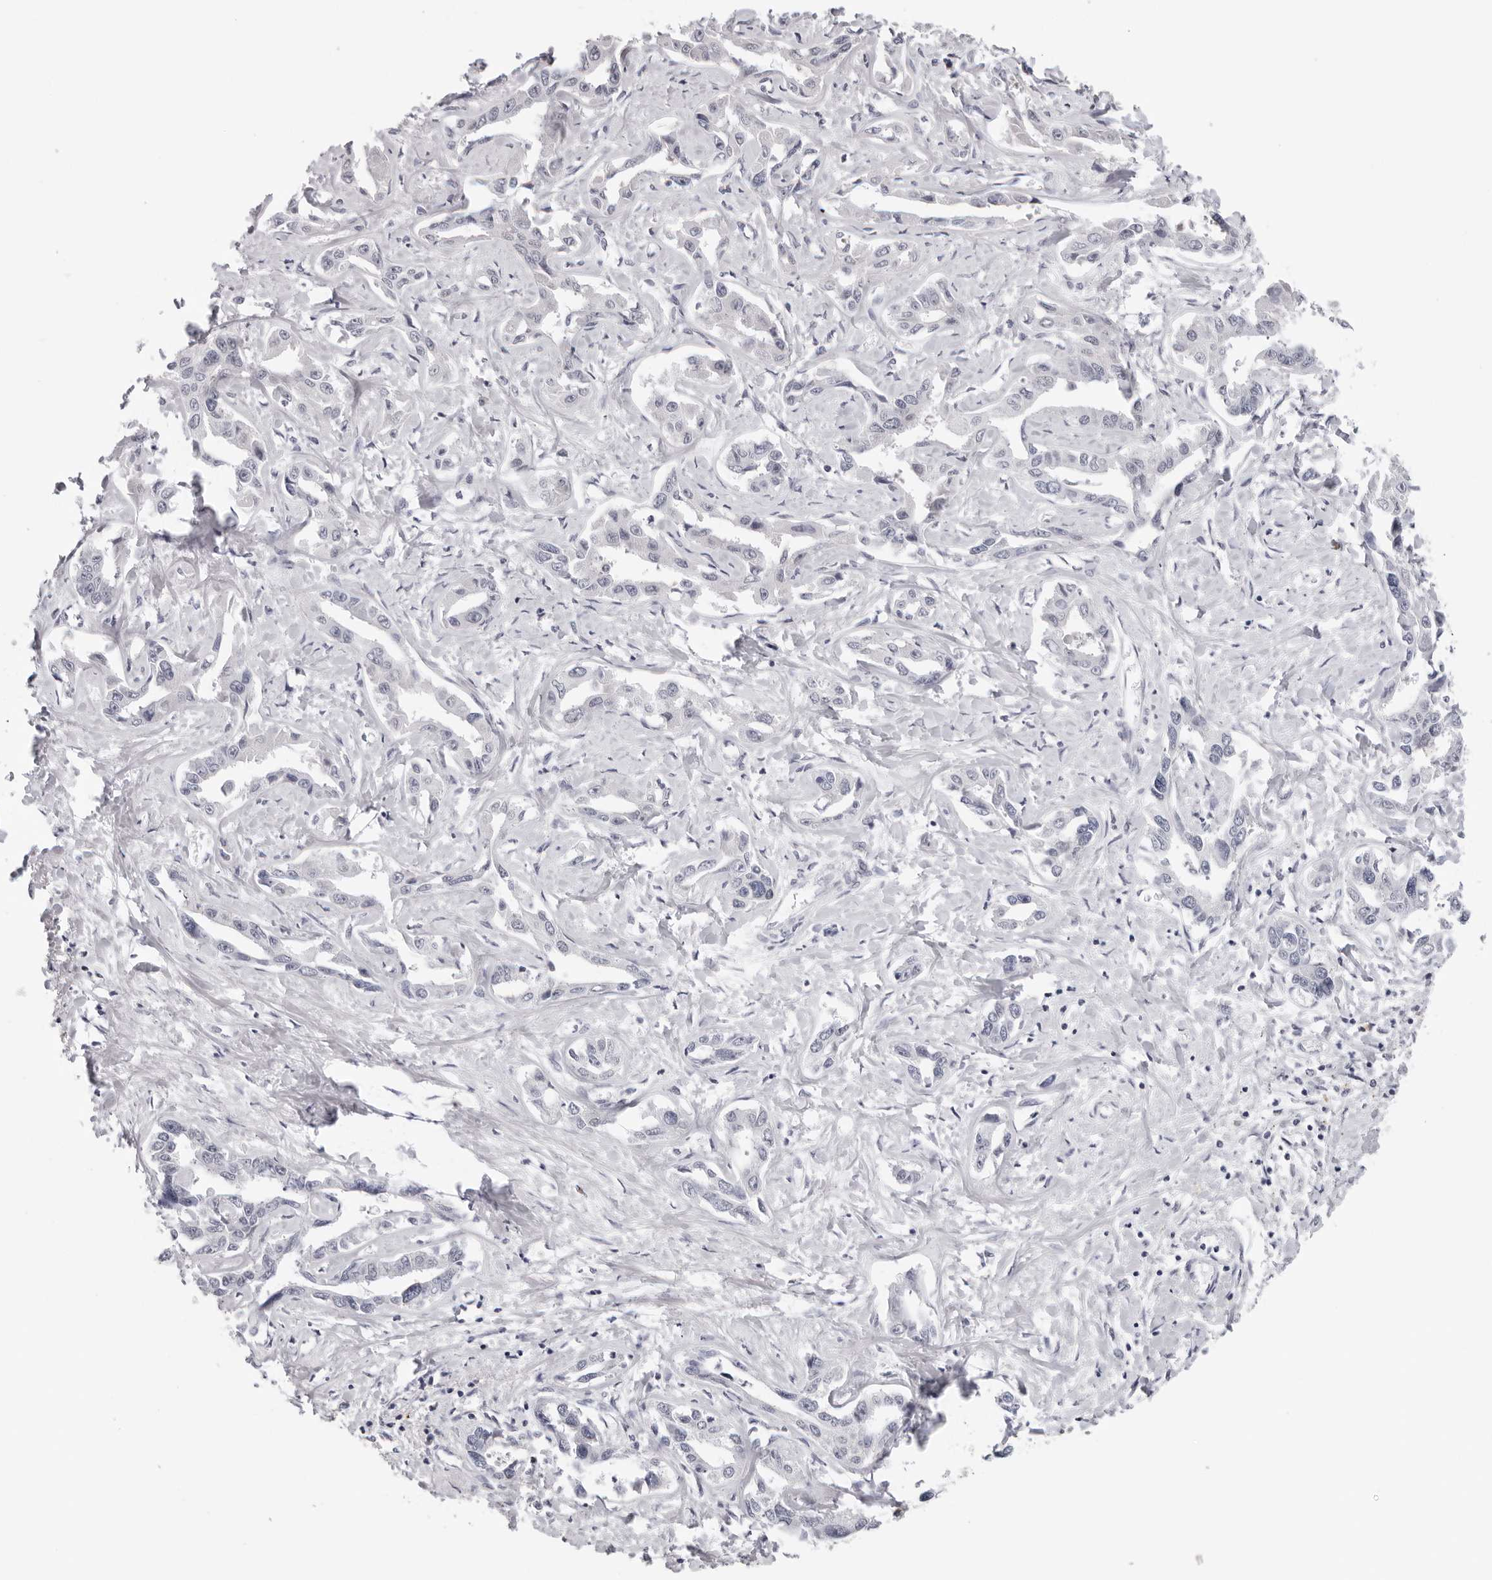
{"staining": {"intensity": "negative", "quantity": "none", "location": "none"}, "tissue": "liver cancer", "cell_type": "Tumor cells", "image_type": "cancer", "snomed": [{"axis": "morphology", "description": "Cholangiocarcinoma"}, {"axis": "topography", "description": "Liver"}], "caption": "Immunohistochemical staining of human liver cholangiocarcinoma exhibits no significant positivity in tumor cells. The staining is performed using DAB (3,3'-diaminobenzidine) brown chromogen with nuclei counter-stained in using hematoxylin.", "gene": "PRUNE1", "patient": {"sex": "male", "age": 59}}